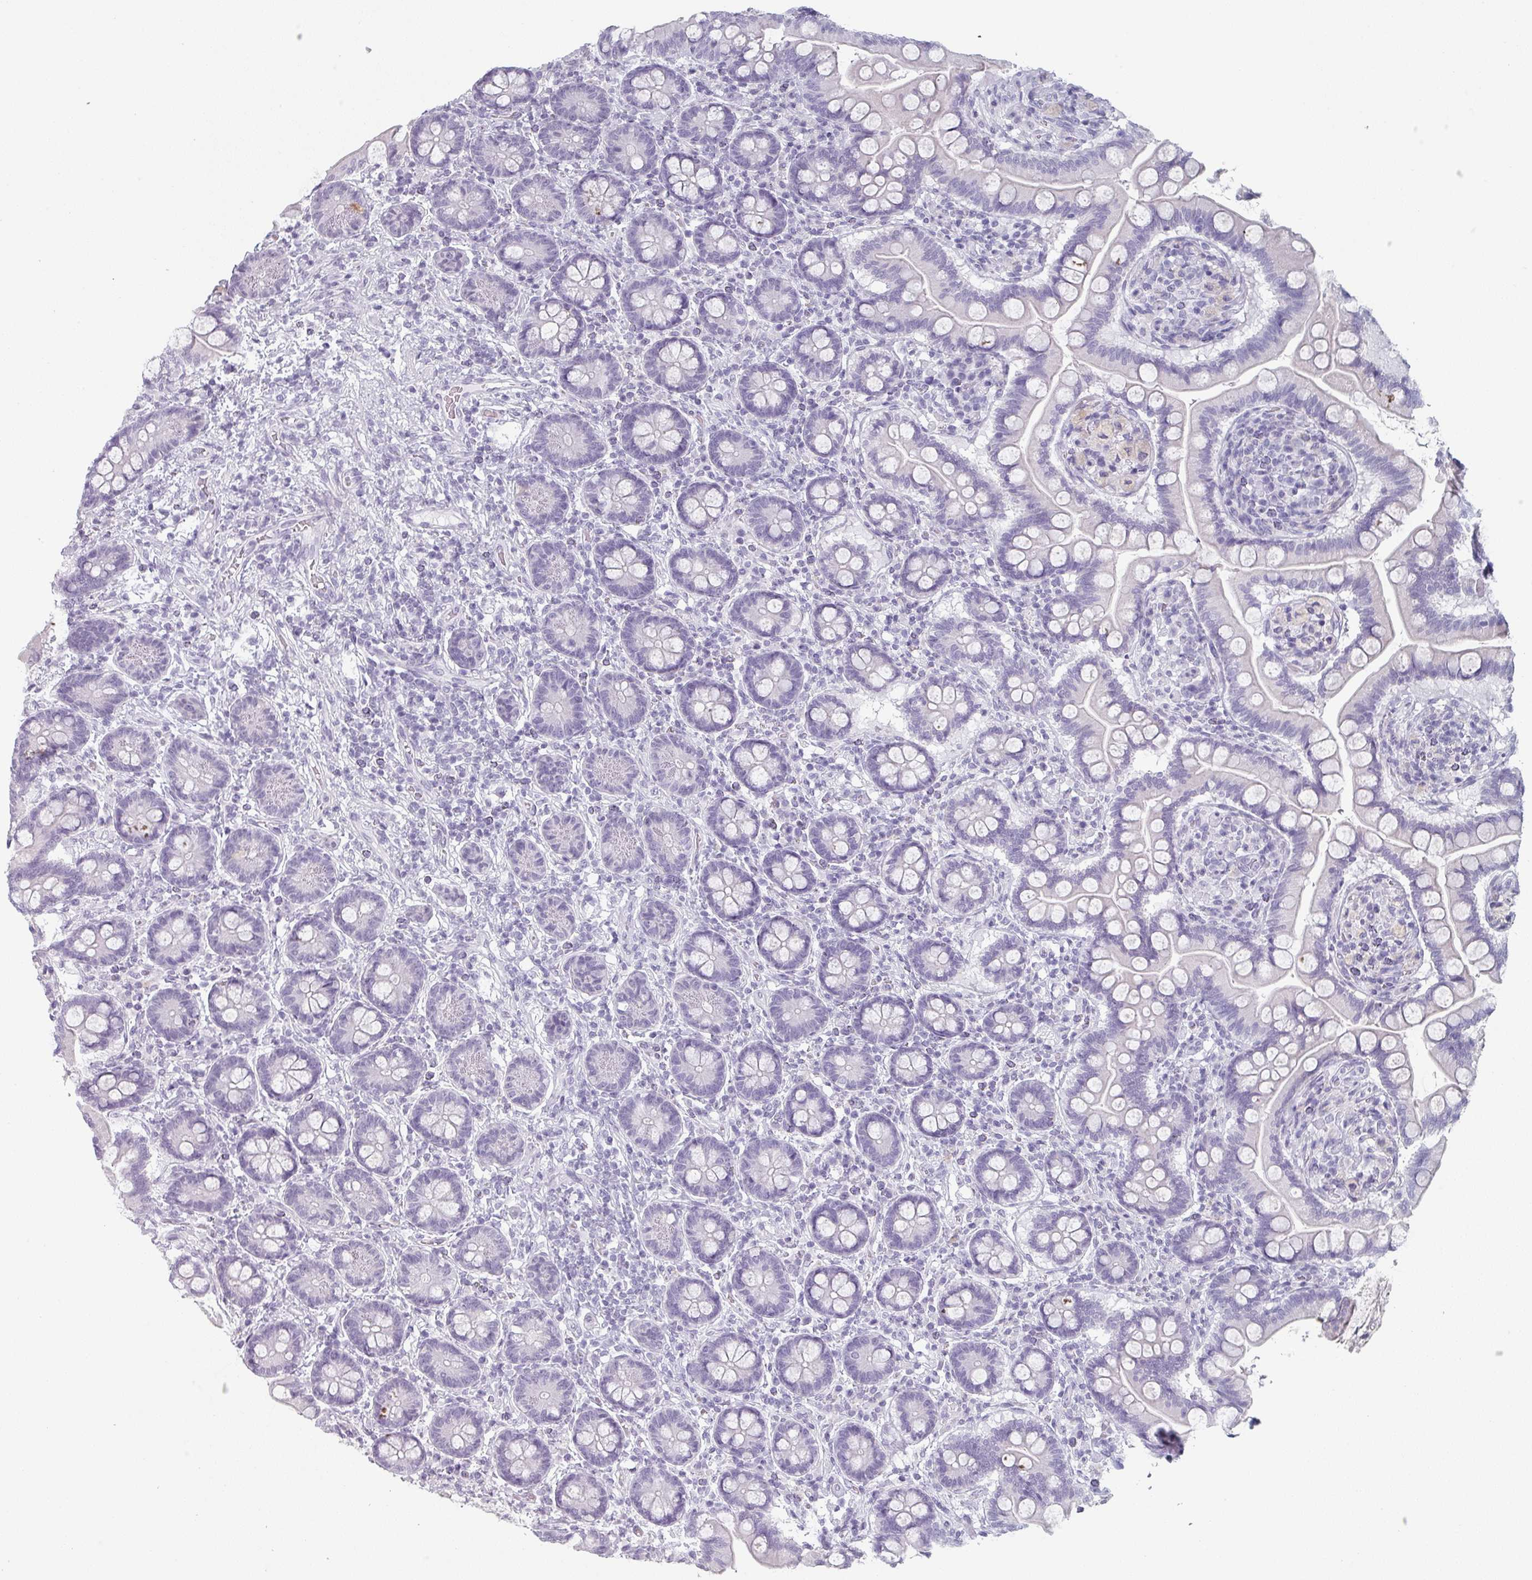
{"staining": {"intensity": "negative", "quantity": "none", "location": "none"}, "tissue": "small intestine", "cell_type": "Glandular cells", "image_type": "normal", "snomed": [{"axis": "morphology", "description": "Normal tissue, NOS"}, {"axis": "topography", "description": "Small intestine"}], "caption": "Glandular cells show no significant protein positivity in unremarkable small intestine.", "gene": "SLC35G2", "patient": {"sex": "female", "age": 64}}